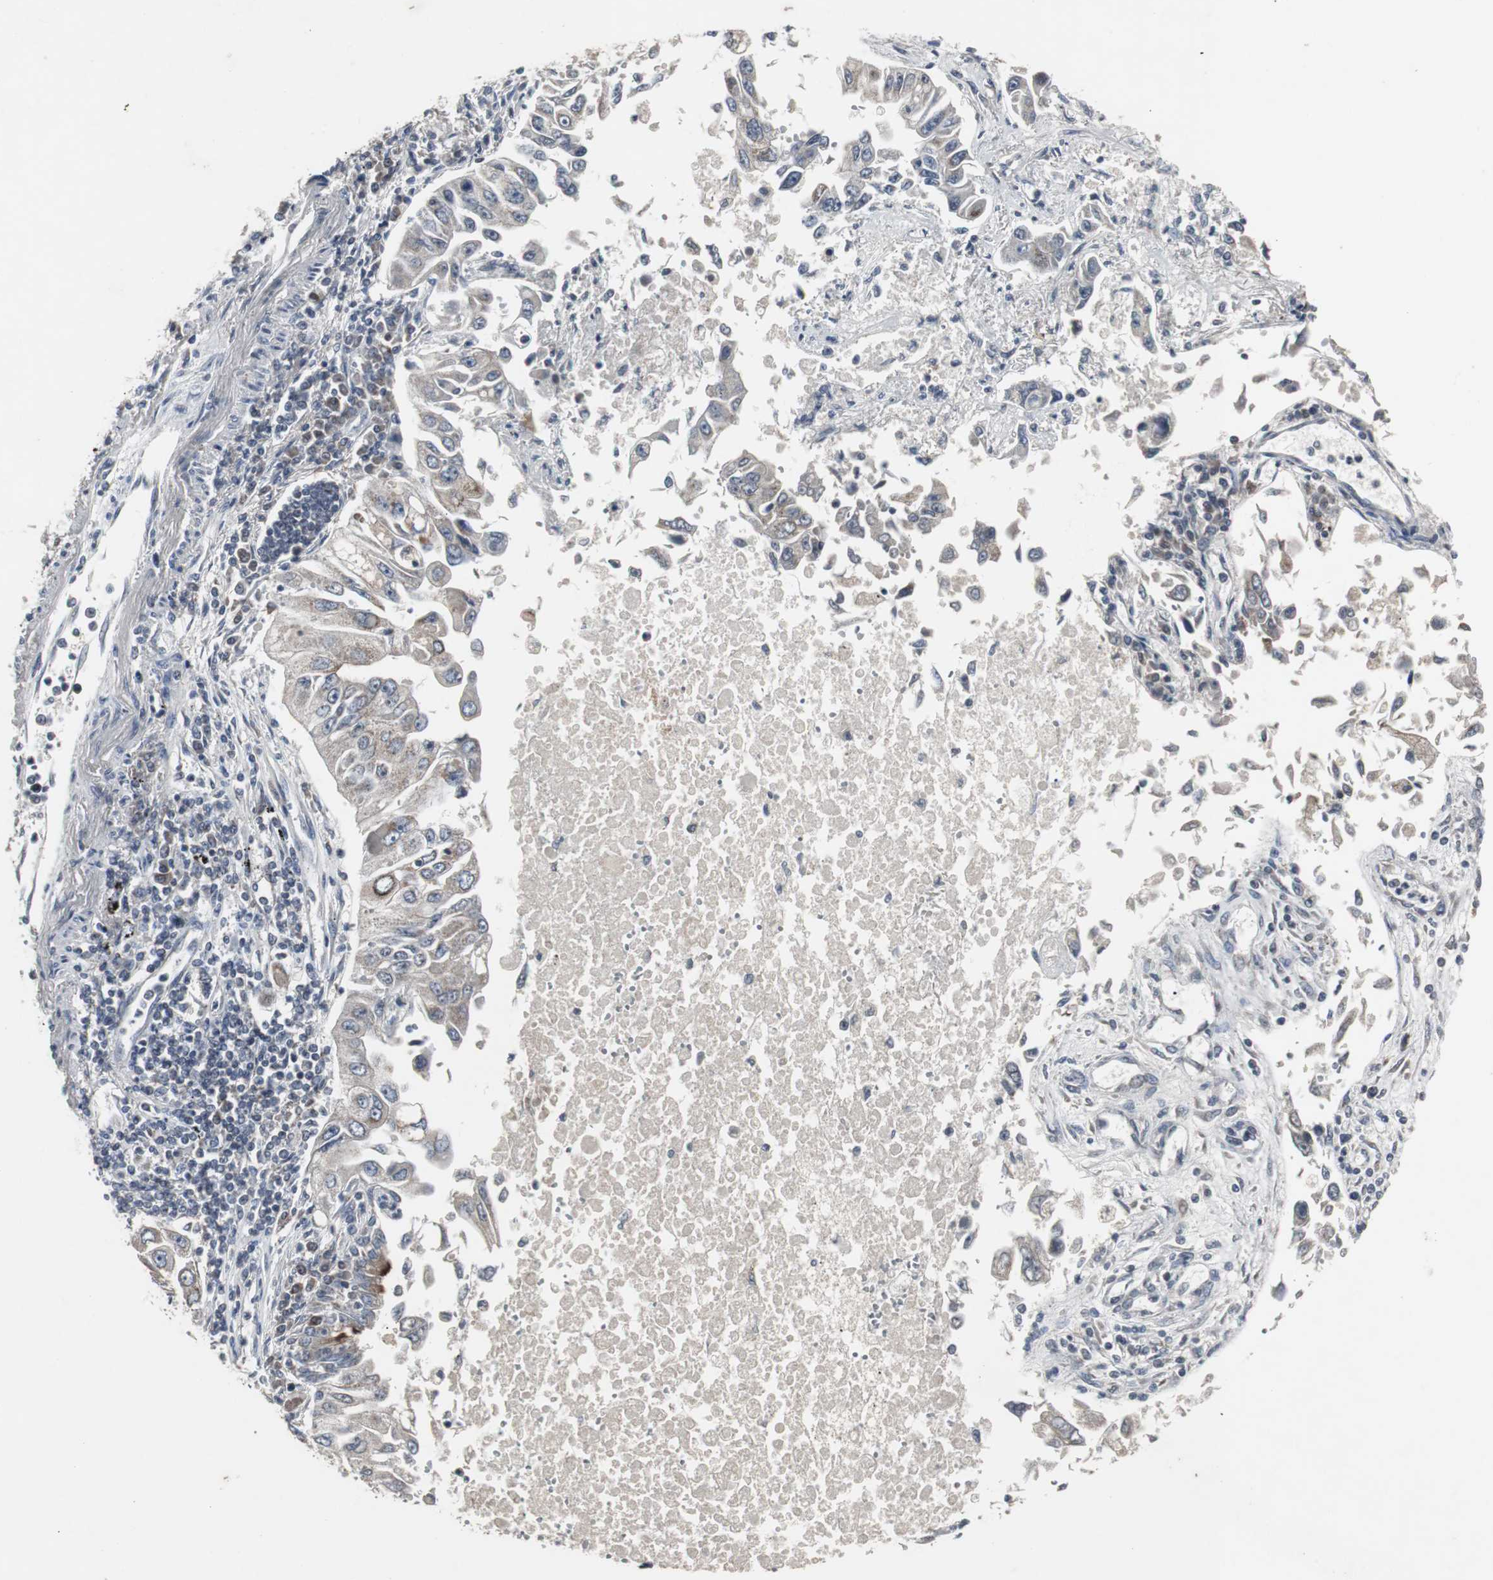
{"staining": {"intensity": "moderate", "quantity": "<25%", "location": "cytoplasmic/membranous"}, "tissue": "lung cancer", "cell_type": "Tumor cells", "image_type": "cancer", "snomed": [{"axis": "morphology", "description": "Adenocarcinoma, NOS"}, {"axis": "topography", "description": "Lung"}], "caption": "Tumor cells demonstrate low levels of moderate cytoplasmic/membranous positivity in about <25% of cells in human lung adenocarcinoma.", "gene": "ACAA1", "patient": {"sex": "male", "age": 84}}